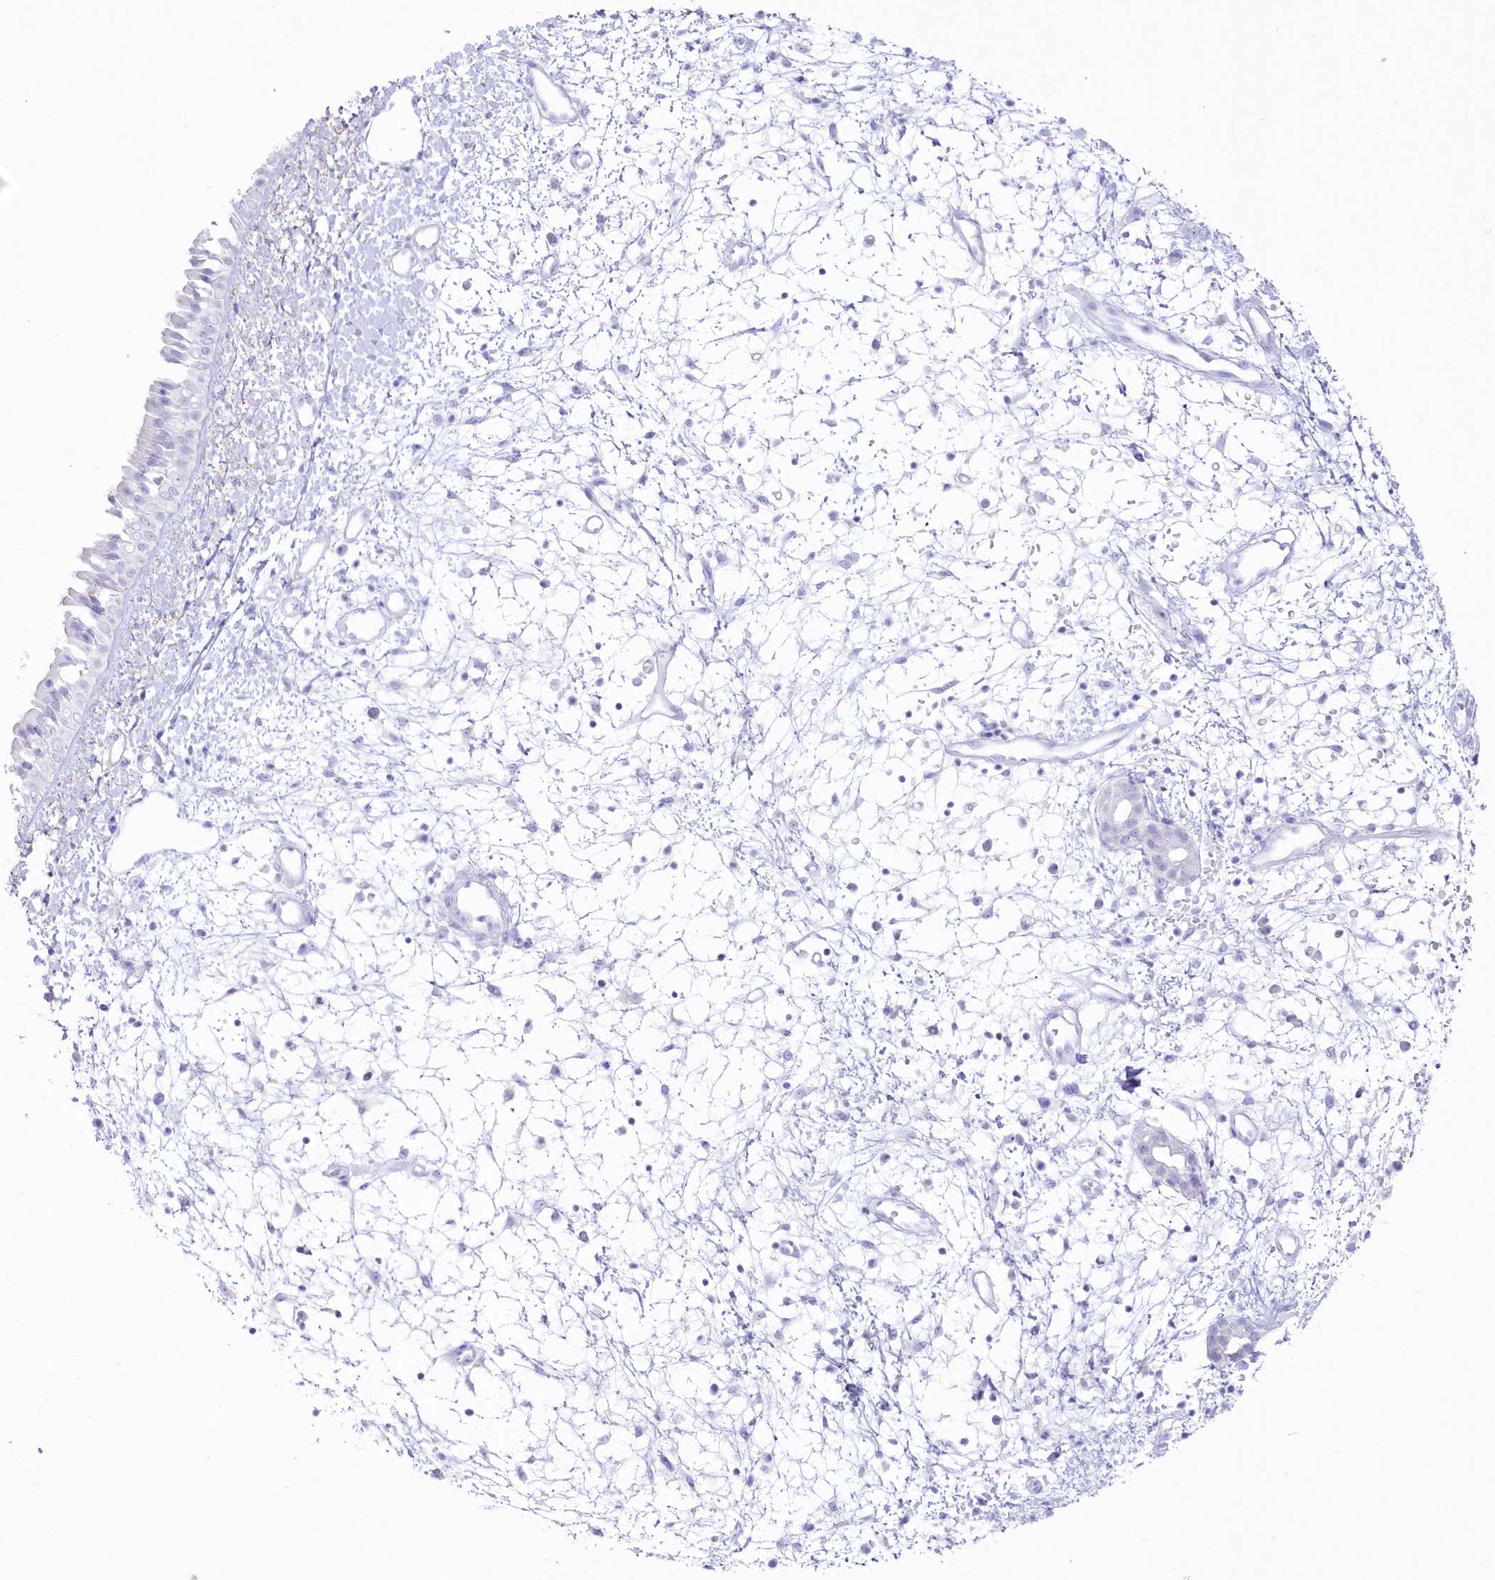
{"staining": {"intensity": "negative", "quantity": "none", "location": "none"}, "tissue": "nasopharynx", "cell_type": "Respiratory epithelial cells", "image_type": "normal", "snomed": [{"axis": "morphology", "description": "Normal tissue, NOS"}, {"axis": "topography", "description": "Nasopharynx"}], "caption": "Respiratory epithelial cells show no significant protein expression in unremarkable nasopharynx.", "gene": "ZNF843", "patient": {"sex": "male", "age": 22}}